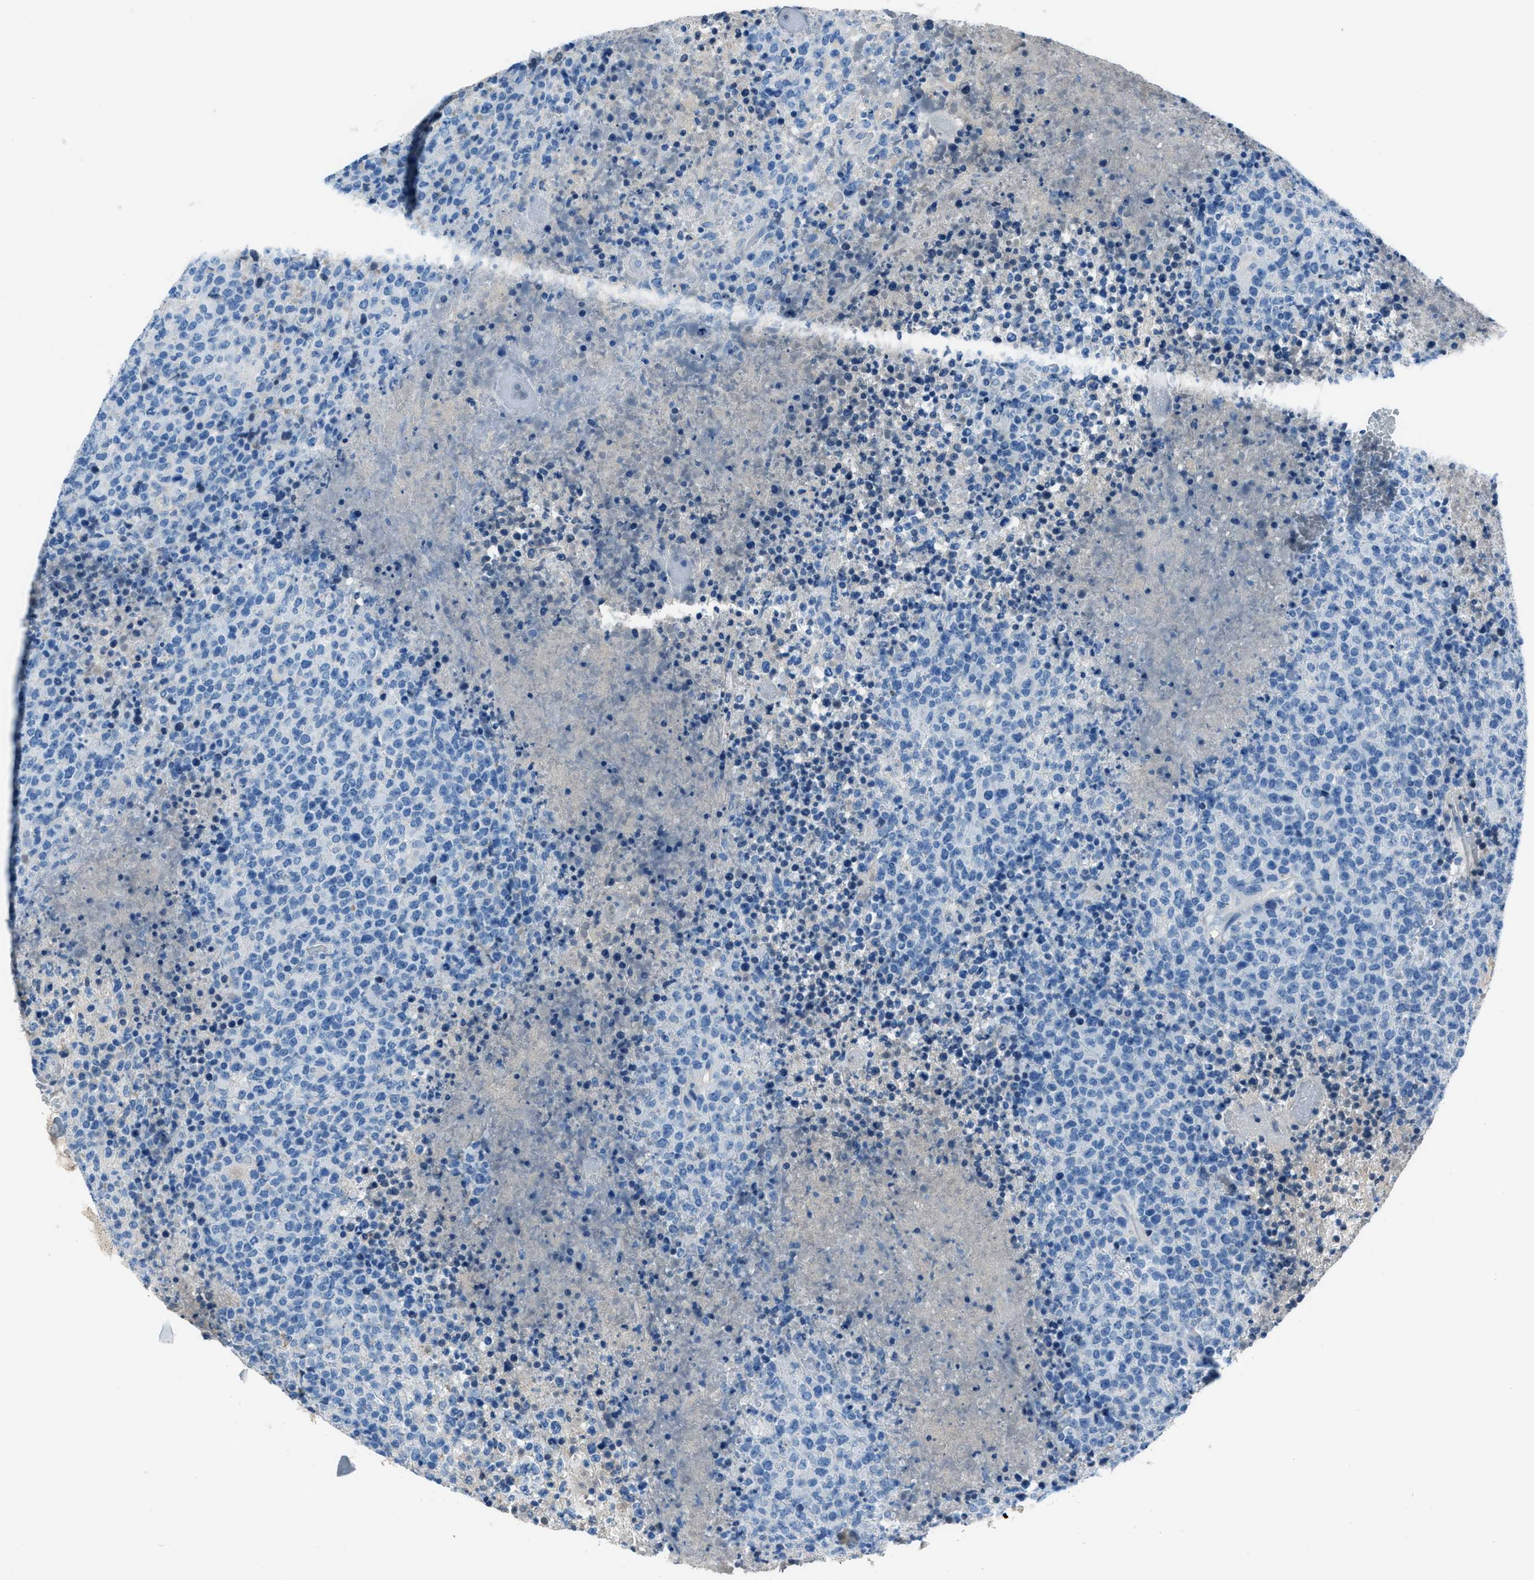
{"staining": {"intensity": "negative", "quantity": "none", "location": "none"}, "tissue": "lymphoma", "cell_type": "Tumor cells", "image_type": "cancer", "snomed": [{"axis": "morphology", "description": "Malignant lymphoma, non-Hodgkin's type, High grade"}, {"axis": "topography", "description": "Lymph node"}], "caption": "Immunohistochemical staining of human lymphoma demonstrates no significant expression in tumor cells.", "gene": "AMACR", "patient": {"sex": "male", "age": 13}}